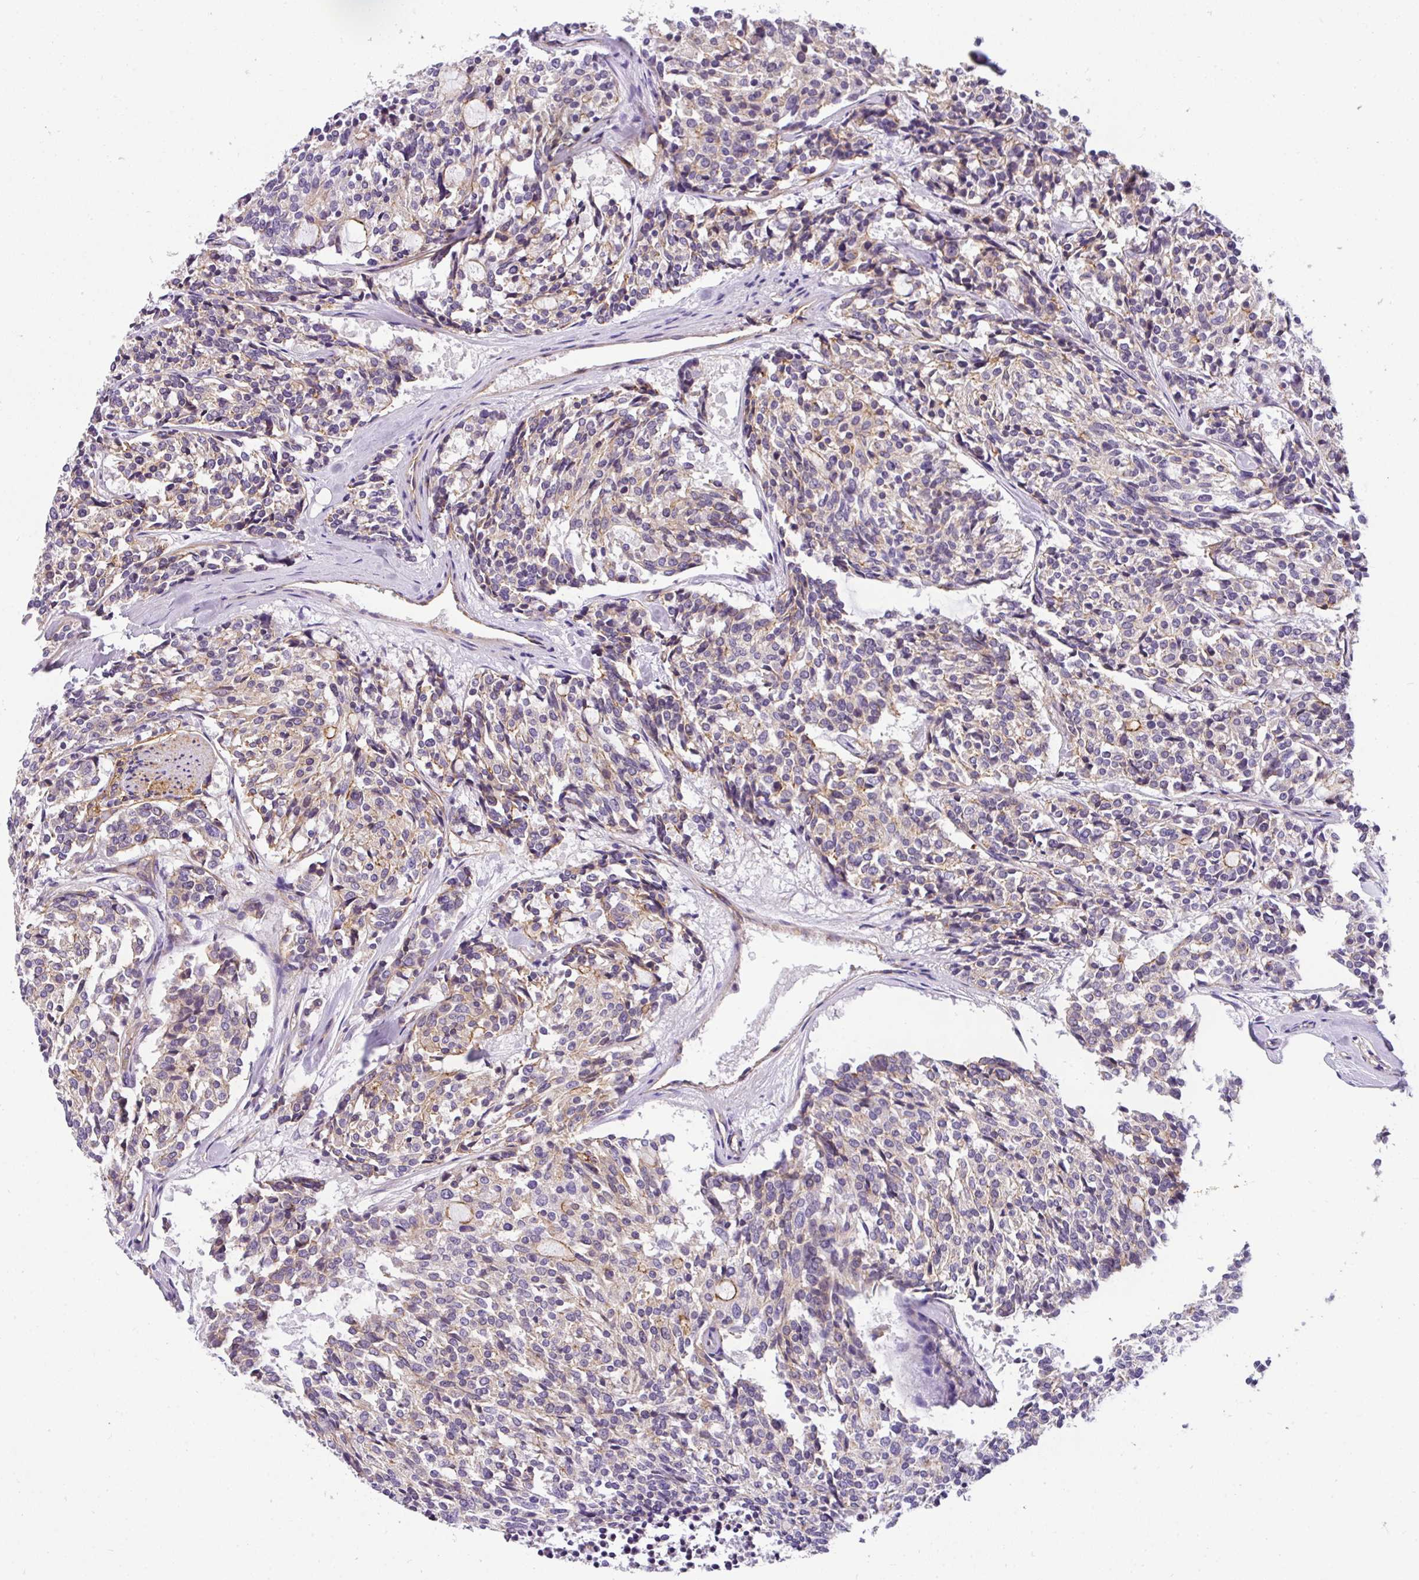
{"staining": {"intensity": "weak", "quantity": "<25%", "location": "cytoplasmic/membranous"}, "tissue": "carcinoid", "cell_type": "Tumor cells", "image_type": "cancer", "snomed": [{"axis": "morphology", "description": "Carcinoid, malignant, NOS"}, {"axis": "topography", "description": "Pancreas"}], "caption": "This is a histopathology image of immunohistochemistry (IHC) staining of malignant carcinoid, which shows no staining in tumor cells. (Brightfield microscopy of DAB IHC at high magnification).", "gene": "OR11H4", "patient": {"sex": "female", "age": 54}}